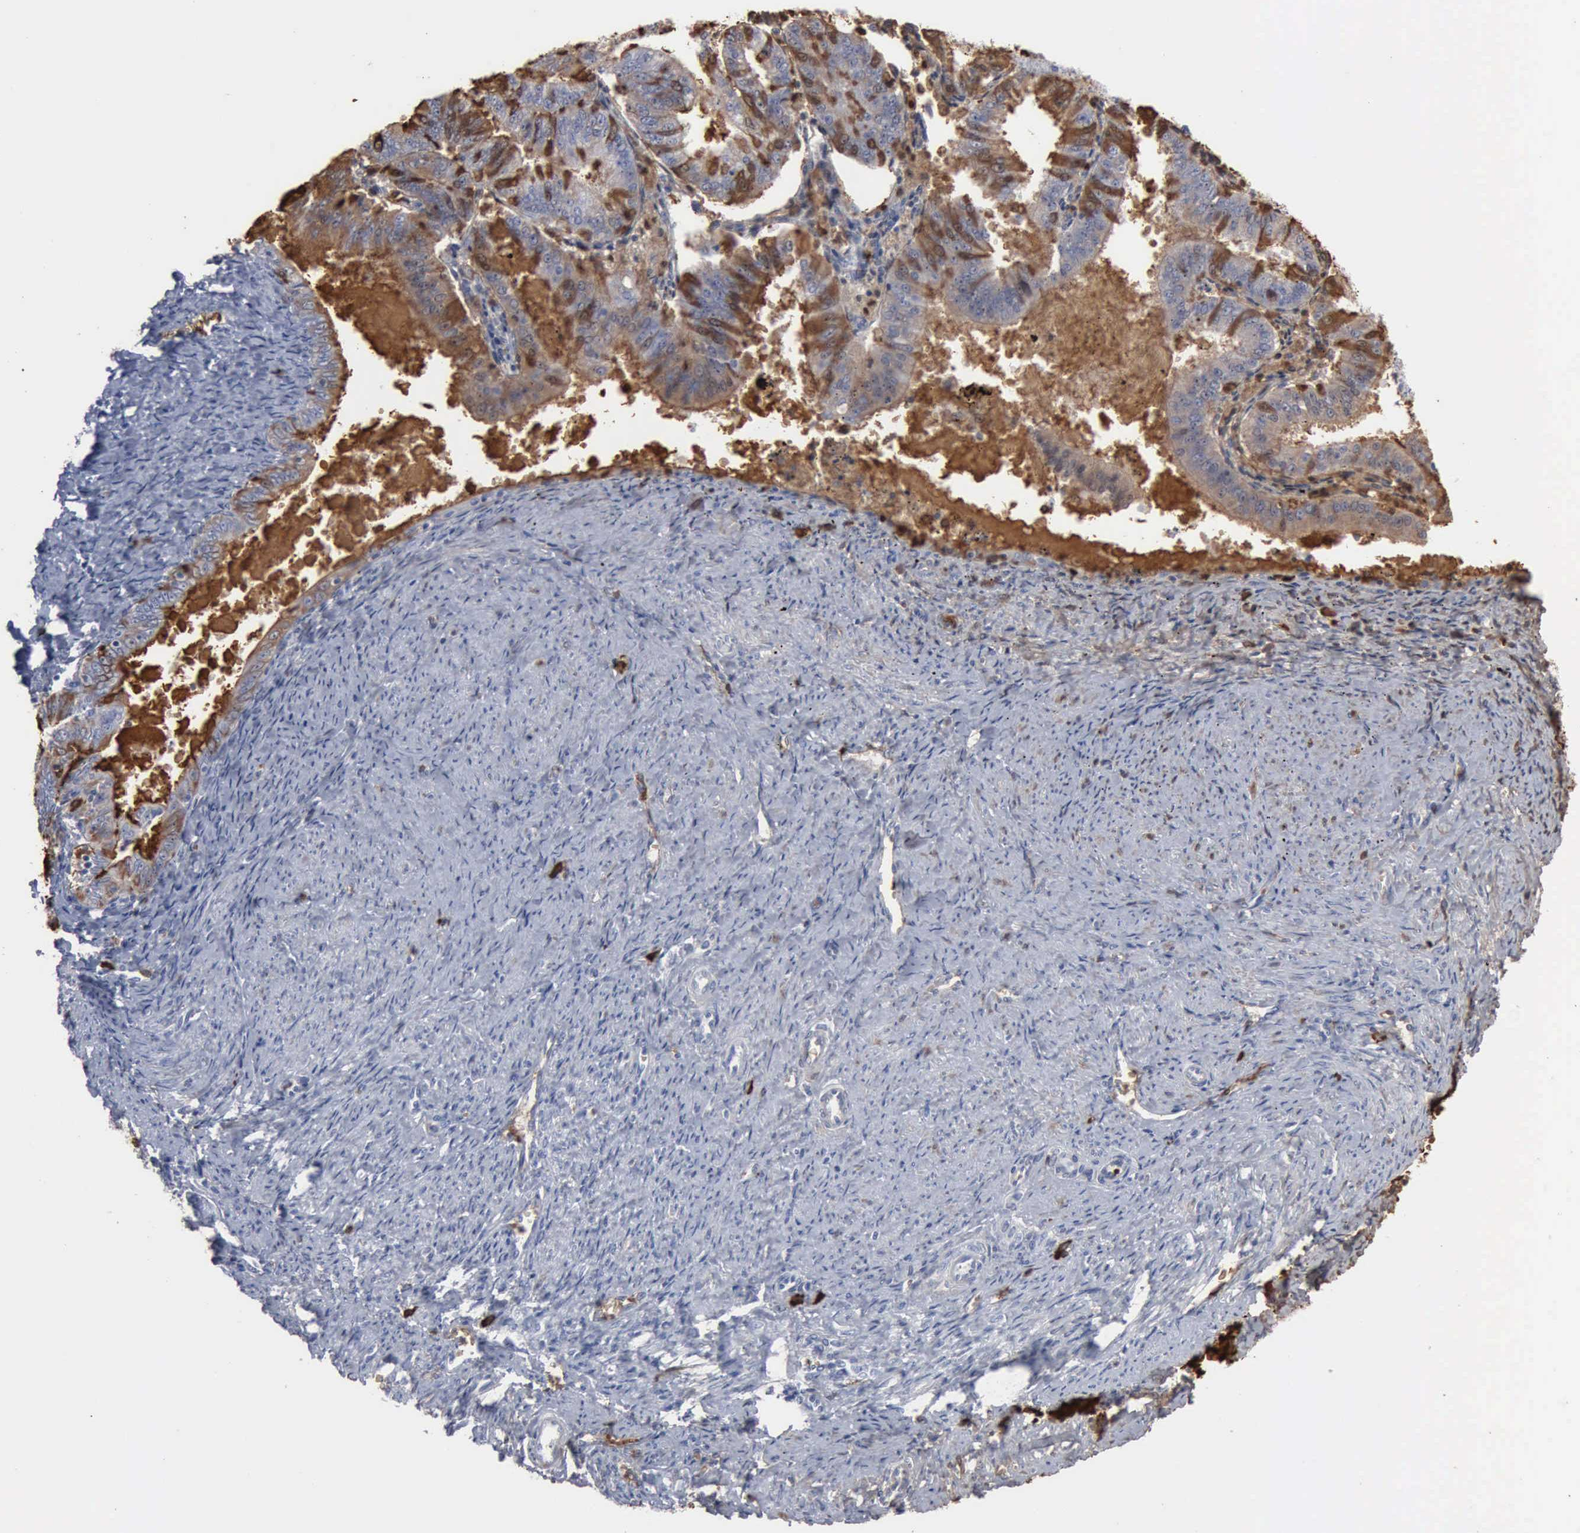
{"staining": {"intensity": "weak", "quantity": ">75%", "location": "cytoplasmic/membranous"}, "tissue": "endometrial cancer", "cell_type": "Tumor cells", "image_type": "cancer", "snomed": [{"axis": "morphology", "description": "Adenocarcinoma, NOS"}, {"axis": "topography", "description": "Endometrium"}], "caption": "Human endometrial adenocarcinoma stained with a brown dye reveals weak cytoplasmic/membranous positive staining in approximately >75% of tumor cells.", "gene": "TGFB1", "patient": {"sex": "female", "age": 66}}